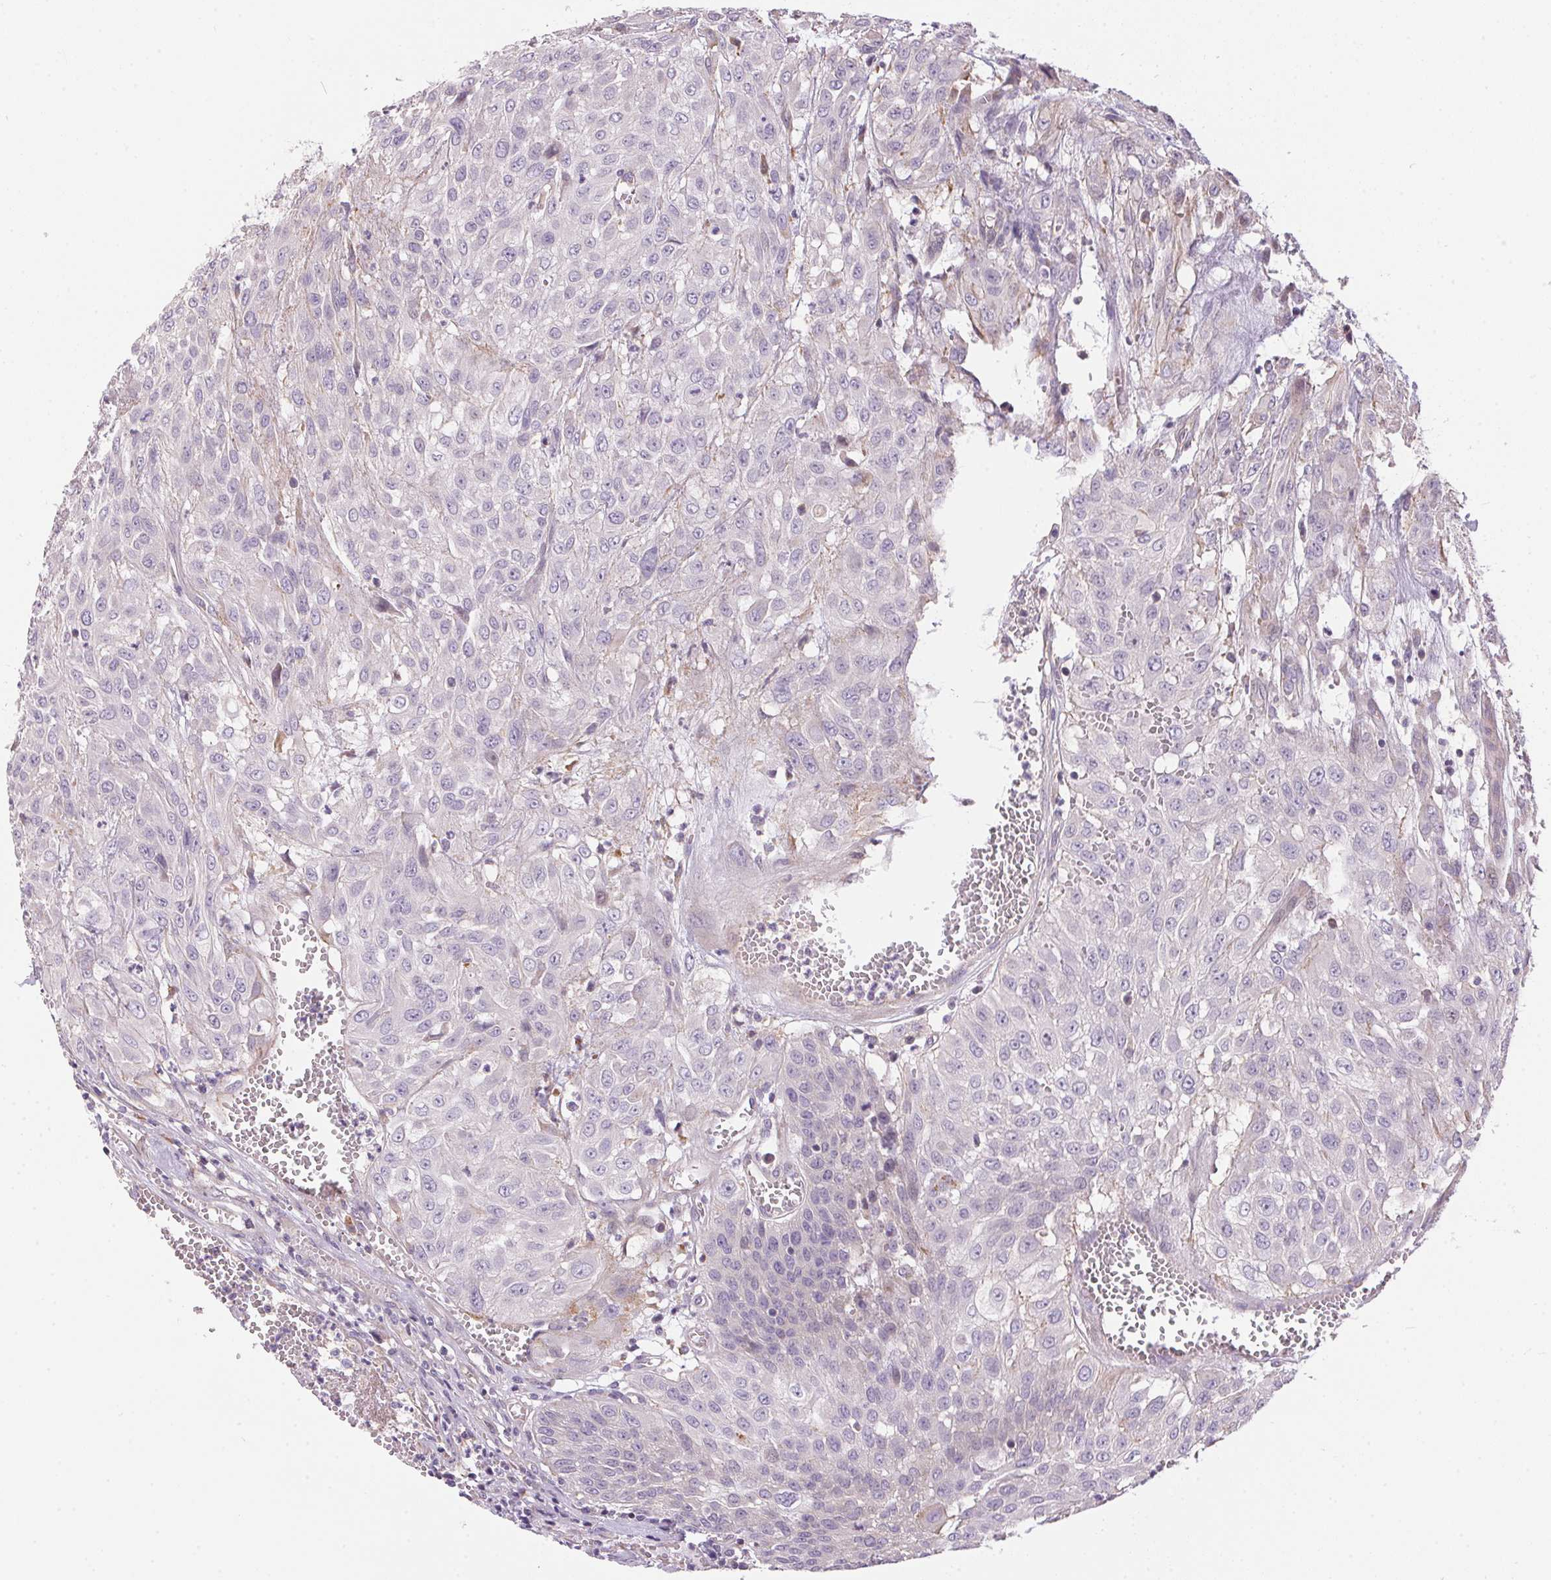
{"staining": {"intensity": "negative", "quantity": "none", "location": "none"}, "tissue": "urothelial cancer", "cell_type": "Tumor cells", "image_type": "cancer", "snomed": [{"axis": "morphology", "description": "Urothelial carcinoma, High grade"}, {"axis": "topography", "description": "Urinary bladder"}], "caption": "An IHC image of urothelial cancer is shown. There is no staining in tumor cells of urothelial cancer. The staining is performed using DAB (3,3'-diaminobenzidine) brown chromogen with nuclei counter-stained in using hematoxylin.", "gene": "UNC13B", "patient": {"sex": "male", "age": 57}}